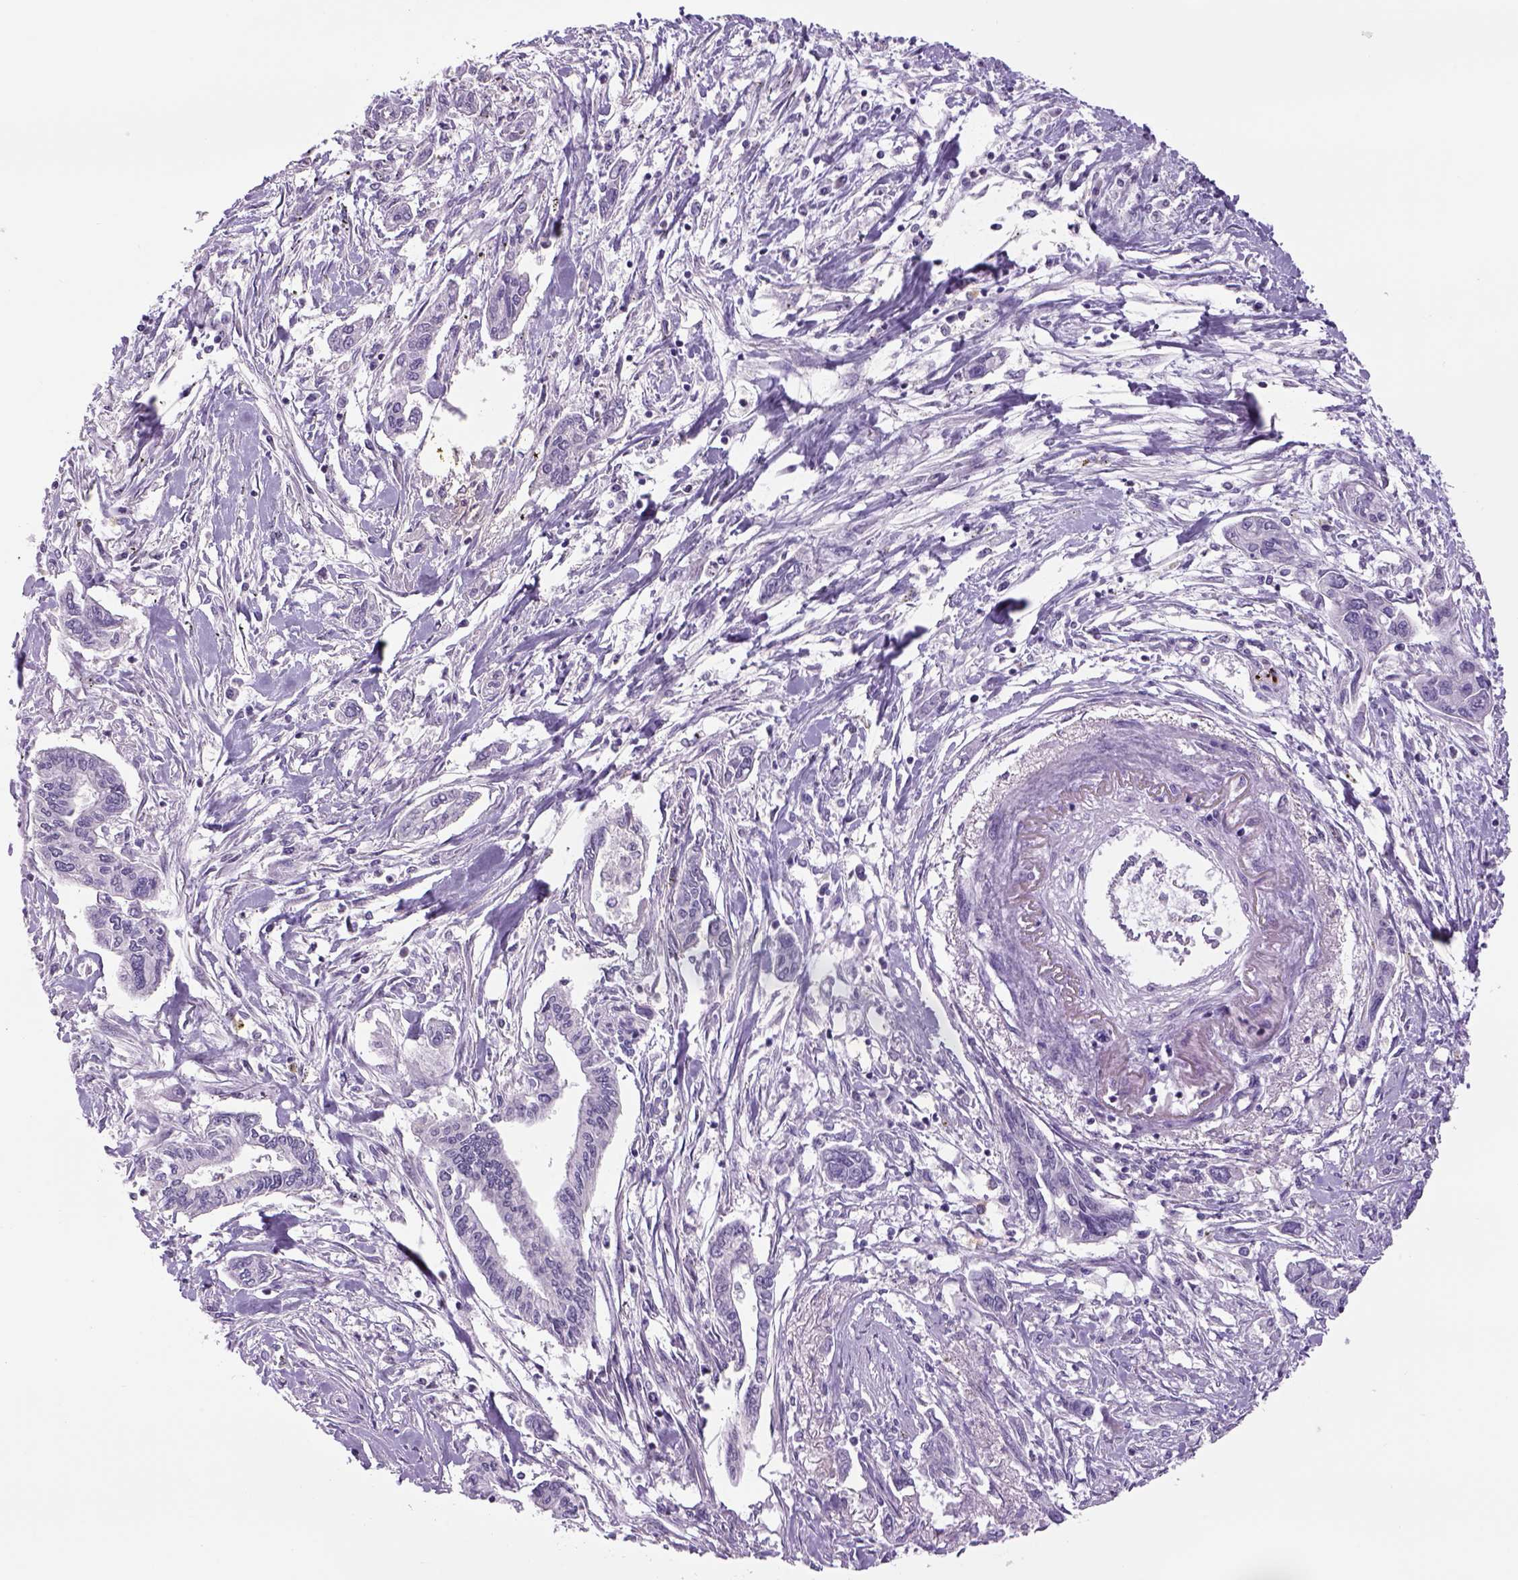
{"staining": {"intensity": "negative", "quantity": "none", "location": "none"}, "tissue": "pancreatic cancer", "cell_type": "Tumor cells", "image_type": "cancer", "snomed": [{"axis": "morphology", "description": "Adenocarcinoma, NOS"}, {"axis": "topography", "description": "Pancreas"}], "caption": "The IHC micrograph has no significant positivity in tumor cells of pancreatic cancer tissue. Nuclei are stained in blue.", "gene": "DBH", "patient": {"sex": "male", "age": 60}}